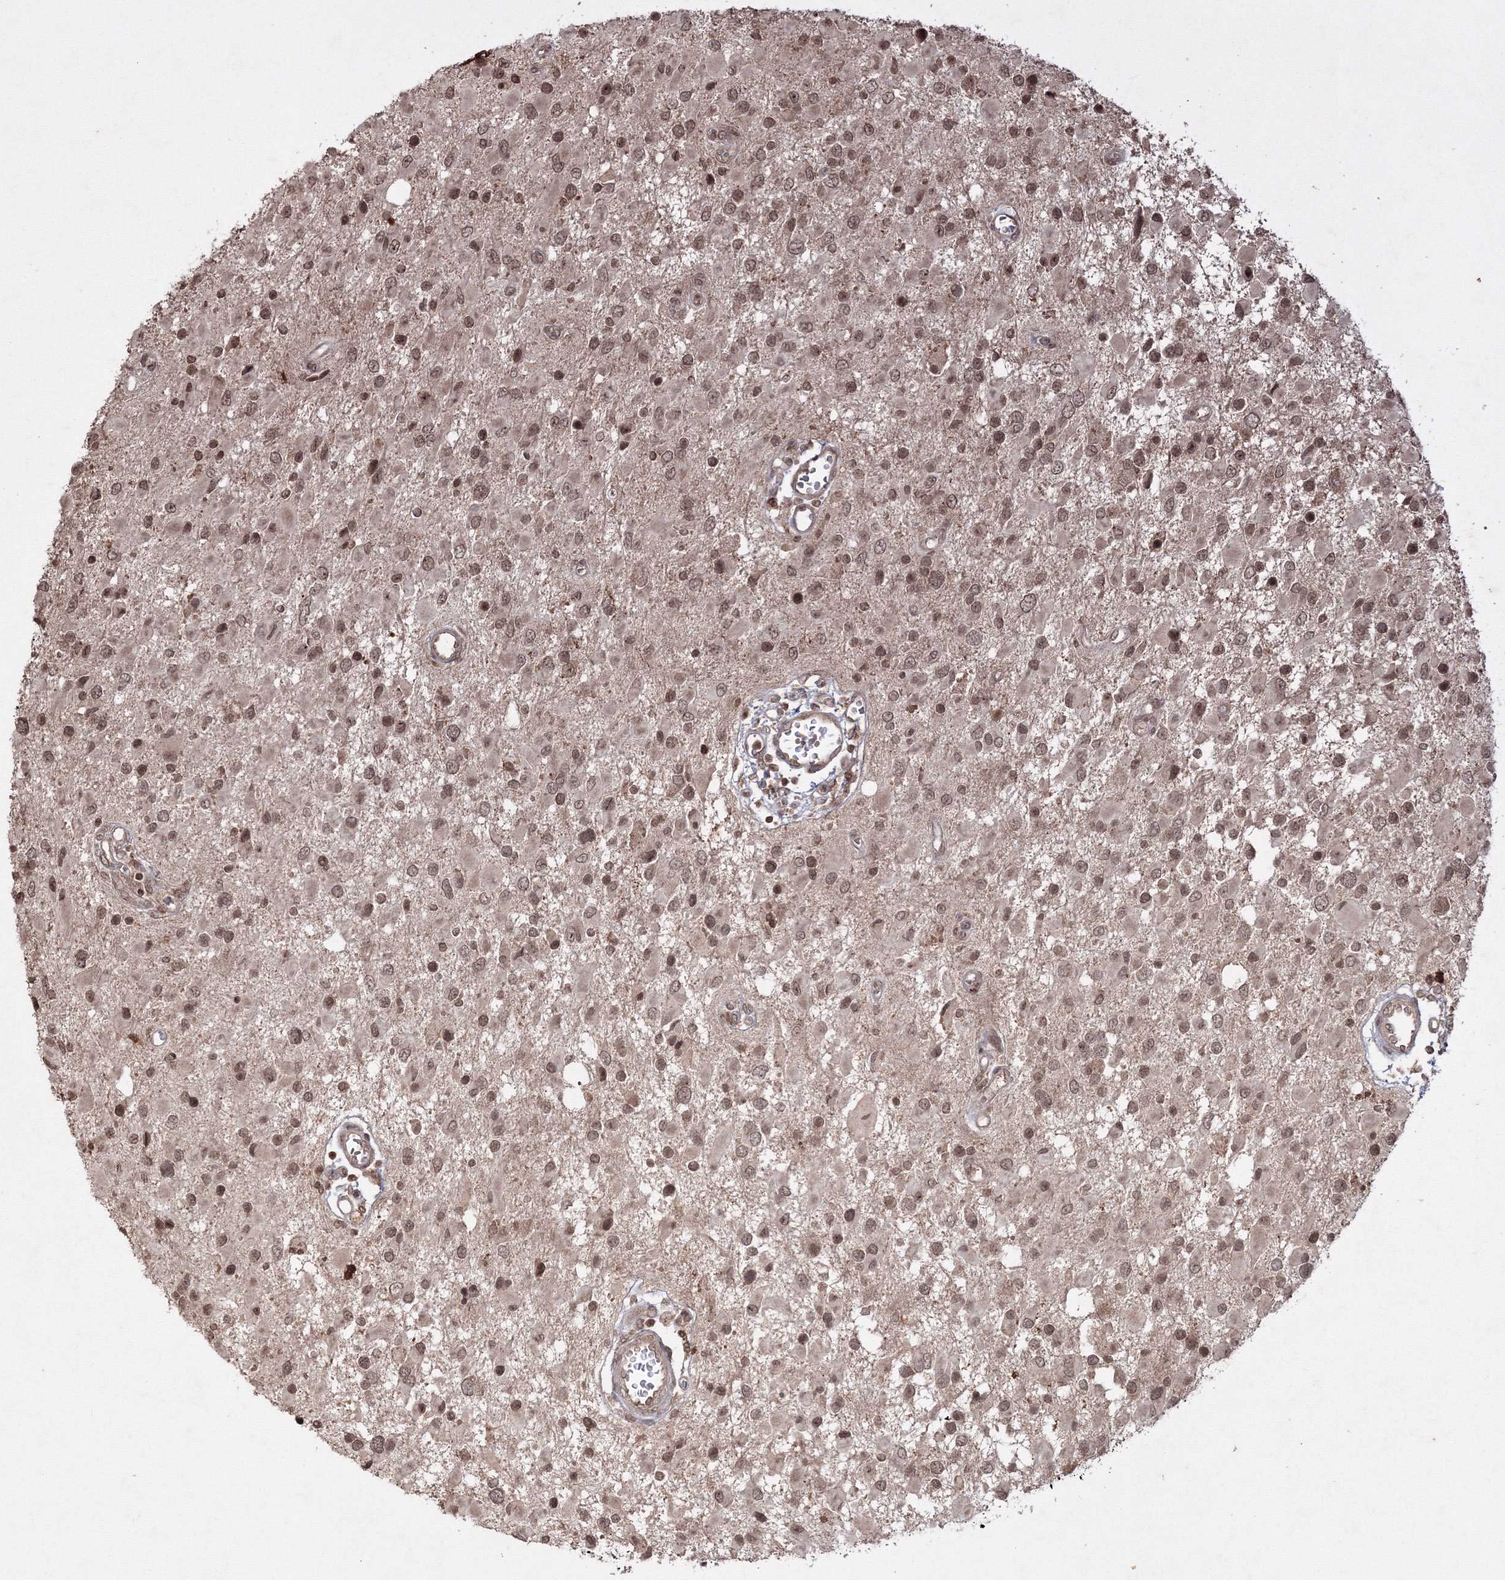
{"staining": {"intensity": "moderate", "quantity": ">75%", "location": "nuclear"}, "tissue": "glioma", "cell_type": "Tumor cells", "image_type": "cancer", "snomed": [{"axis": "morphology", "description": "Glioma, malignant, High grade"}, {"axis": "topography", "description": "Brain"}], "caption": "Protein positivity by IHC shows moderate nuclear expression in about >75% of tumor cells in malignant high-grade glioma.", "gene": "PEX13", "patient": {"sex": "male", "age": 53}}